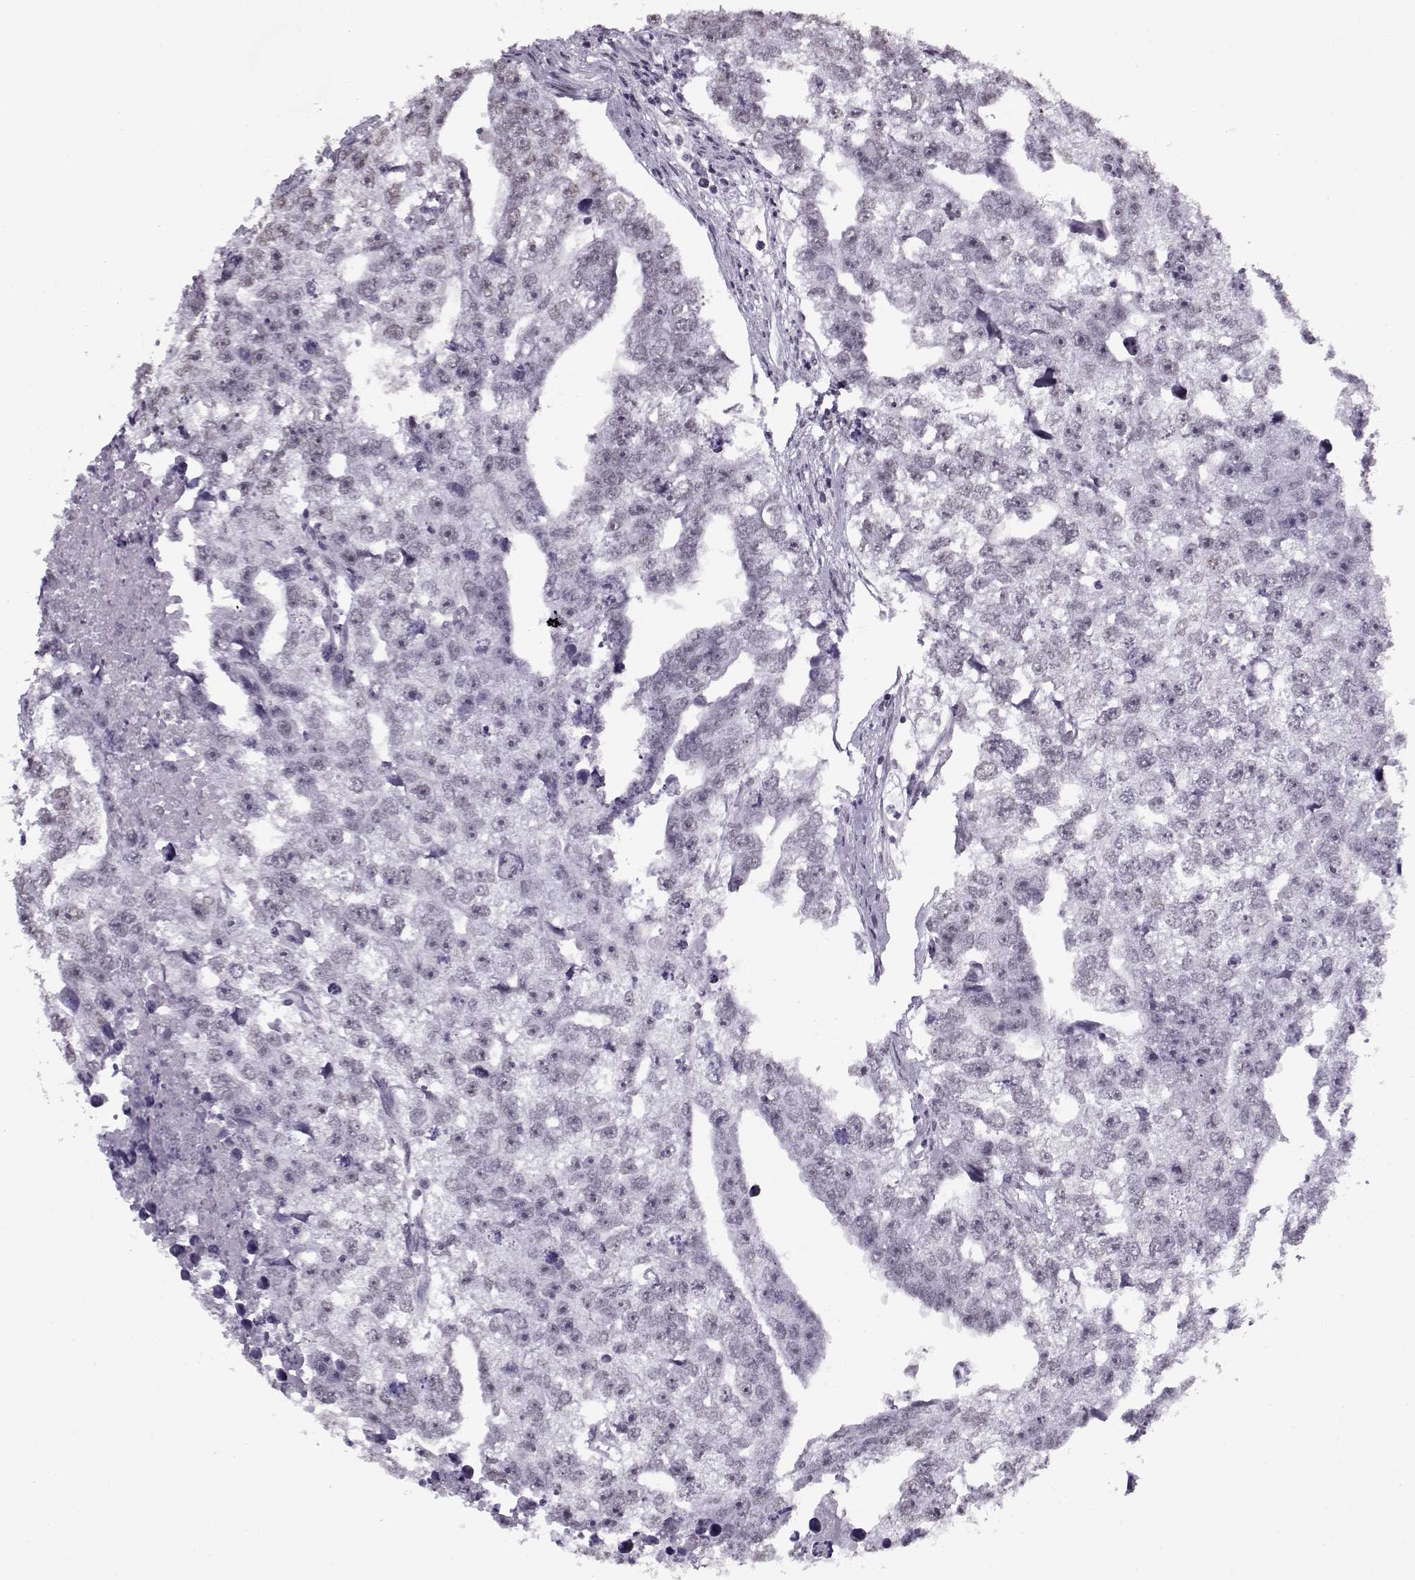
{"staining": {"intensity": "negative", "quantity": "none", "location": "none"}, "tissue": "testis cancer", "cell_type": "Tumor cells", "image_type": "cancer", "snomed": [{"axis": "morphology", "description": "Carcinoma, Embryonal, NOS"}, {"axis": "morphology", "description": "Teratoma, malignant, NOS"}, {"axis": "topography", "description": "Testis"}], "caption": "This is an immunohistochemistry (IHC) micrograph of testis cancer (malignant teratoma). There is no staining in tumor cells.", "gene": "PRMT8", "patient": {"sex": "male", "age": 44}}